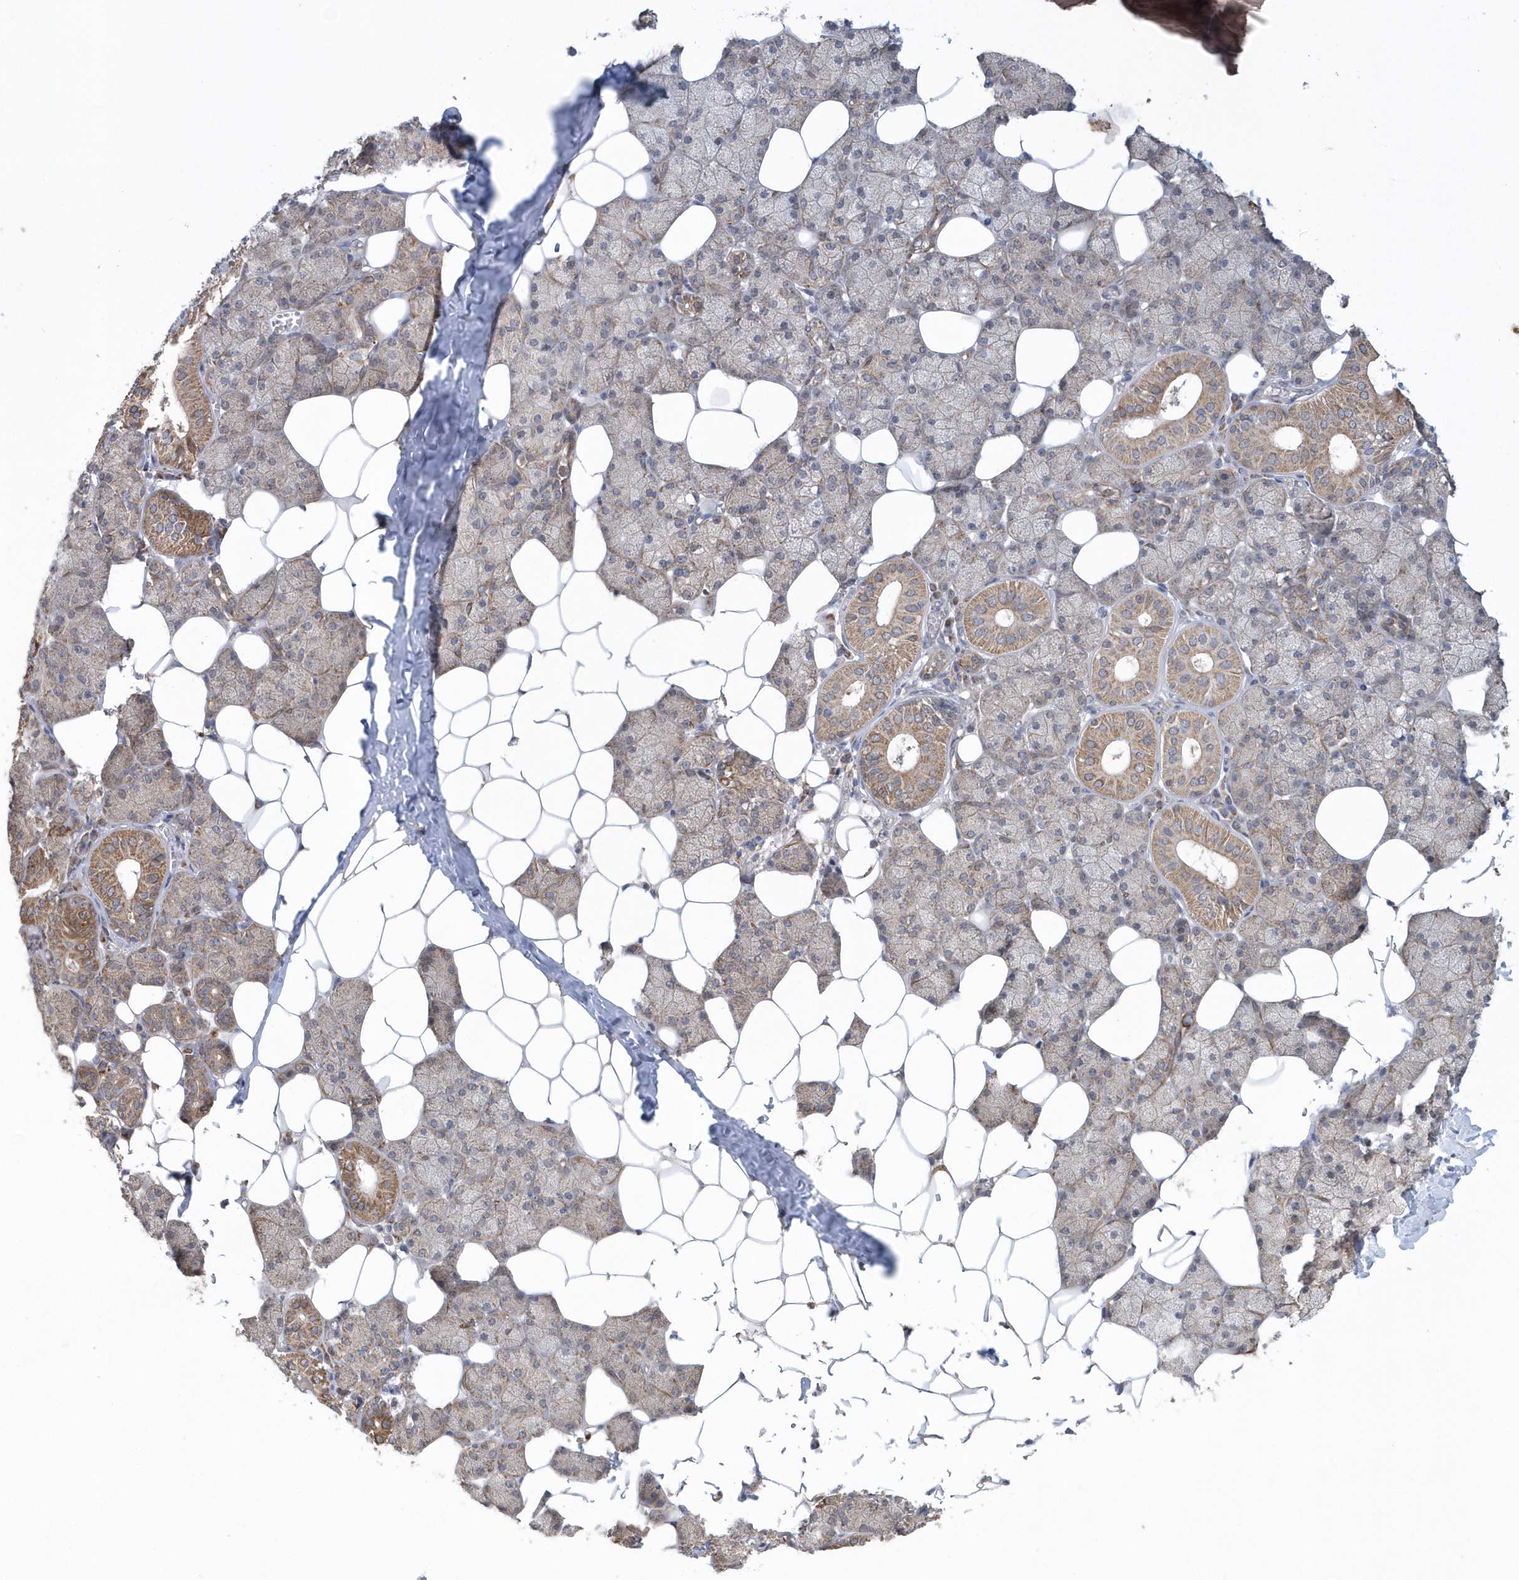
{"staining": {"intensity": "moderate", "quantity": "25%-75%", "location": "cytoplasmic/membranous"}, "tissue": "salivary gland", "cell_type": "Glandular cells", "image_type": "normal", "snomed": [{"axis": "morphology", "description": "Normal tissue, NOS"}, {"axis": "topography", "description": "Salivary gland"}], "caption": "An immunohistochemistry photomicrograph of unremarkable tissue is shown. Protein staining in brown labels moderate cytoplasmic/membranous positivity in salivary gland within glandular cells. The staining was performed using DAB to visualize the protein expression in brown, while the nuclei were stained in blue with hematoxylin (Magnification: 20x).", "gene": "SLX9", "patient": {"sex": "female", "age": 33}}